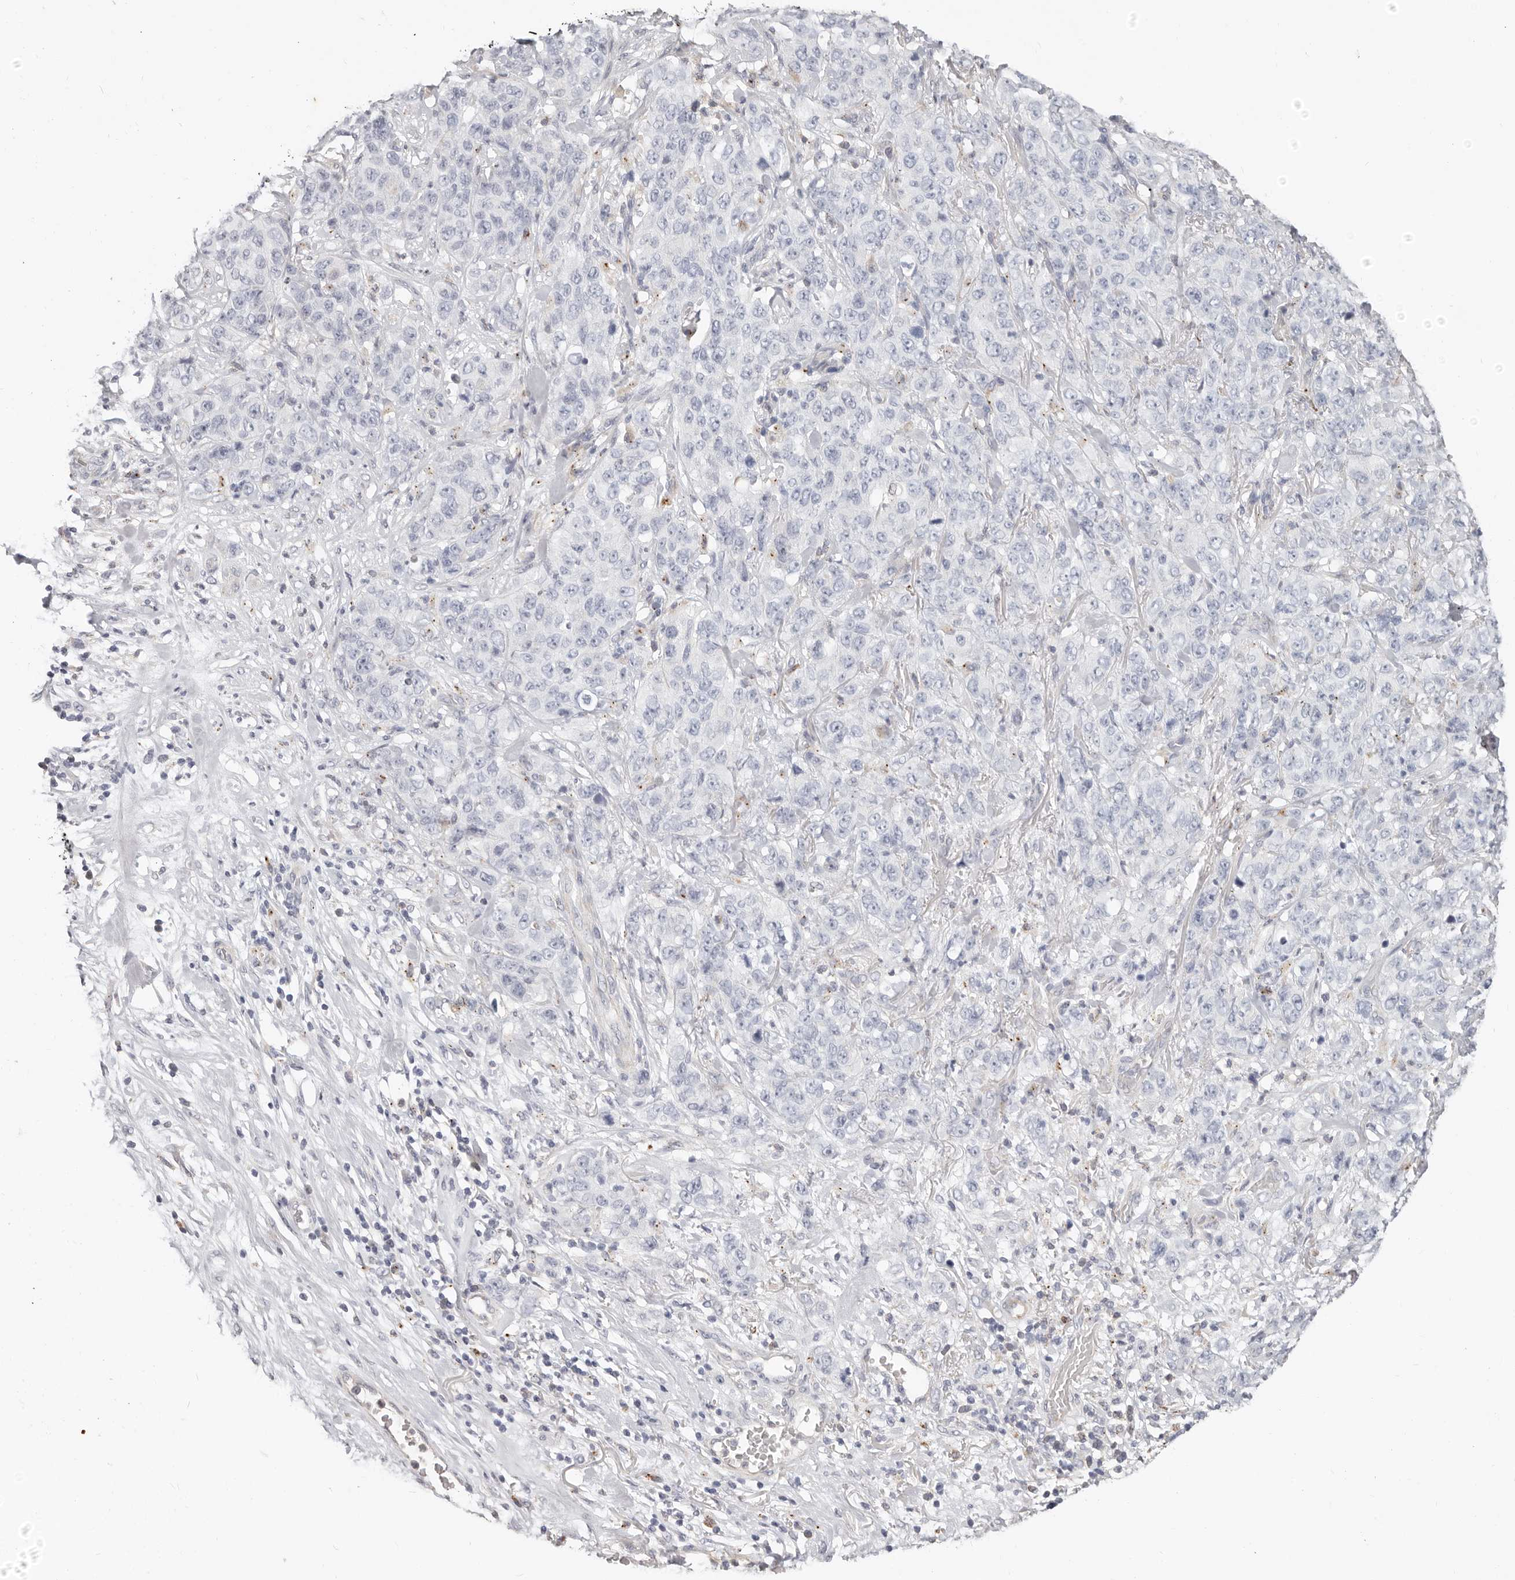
{"staining": {"intensity": "negative", "quantity": "none", "location": "none"}, "tissue": "stomach cancer", "cell_type": "Tumor cells", "image_type": "cancer", "snomed": [{"axis": "morphology", "description": "Adenocarcinoma, NOS"}, {"axis": "topography", "description": "Stomach"}], "caption": "Tumor cells are negative for protein expression in human adenocarcinoma (stomach).", "gene": "ZRANB1", "patient": {"sex": "male", "age": 48}}